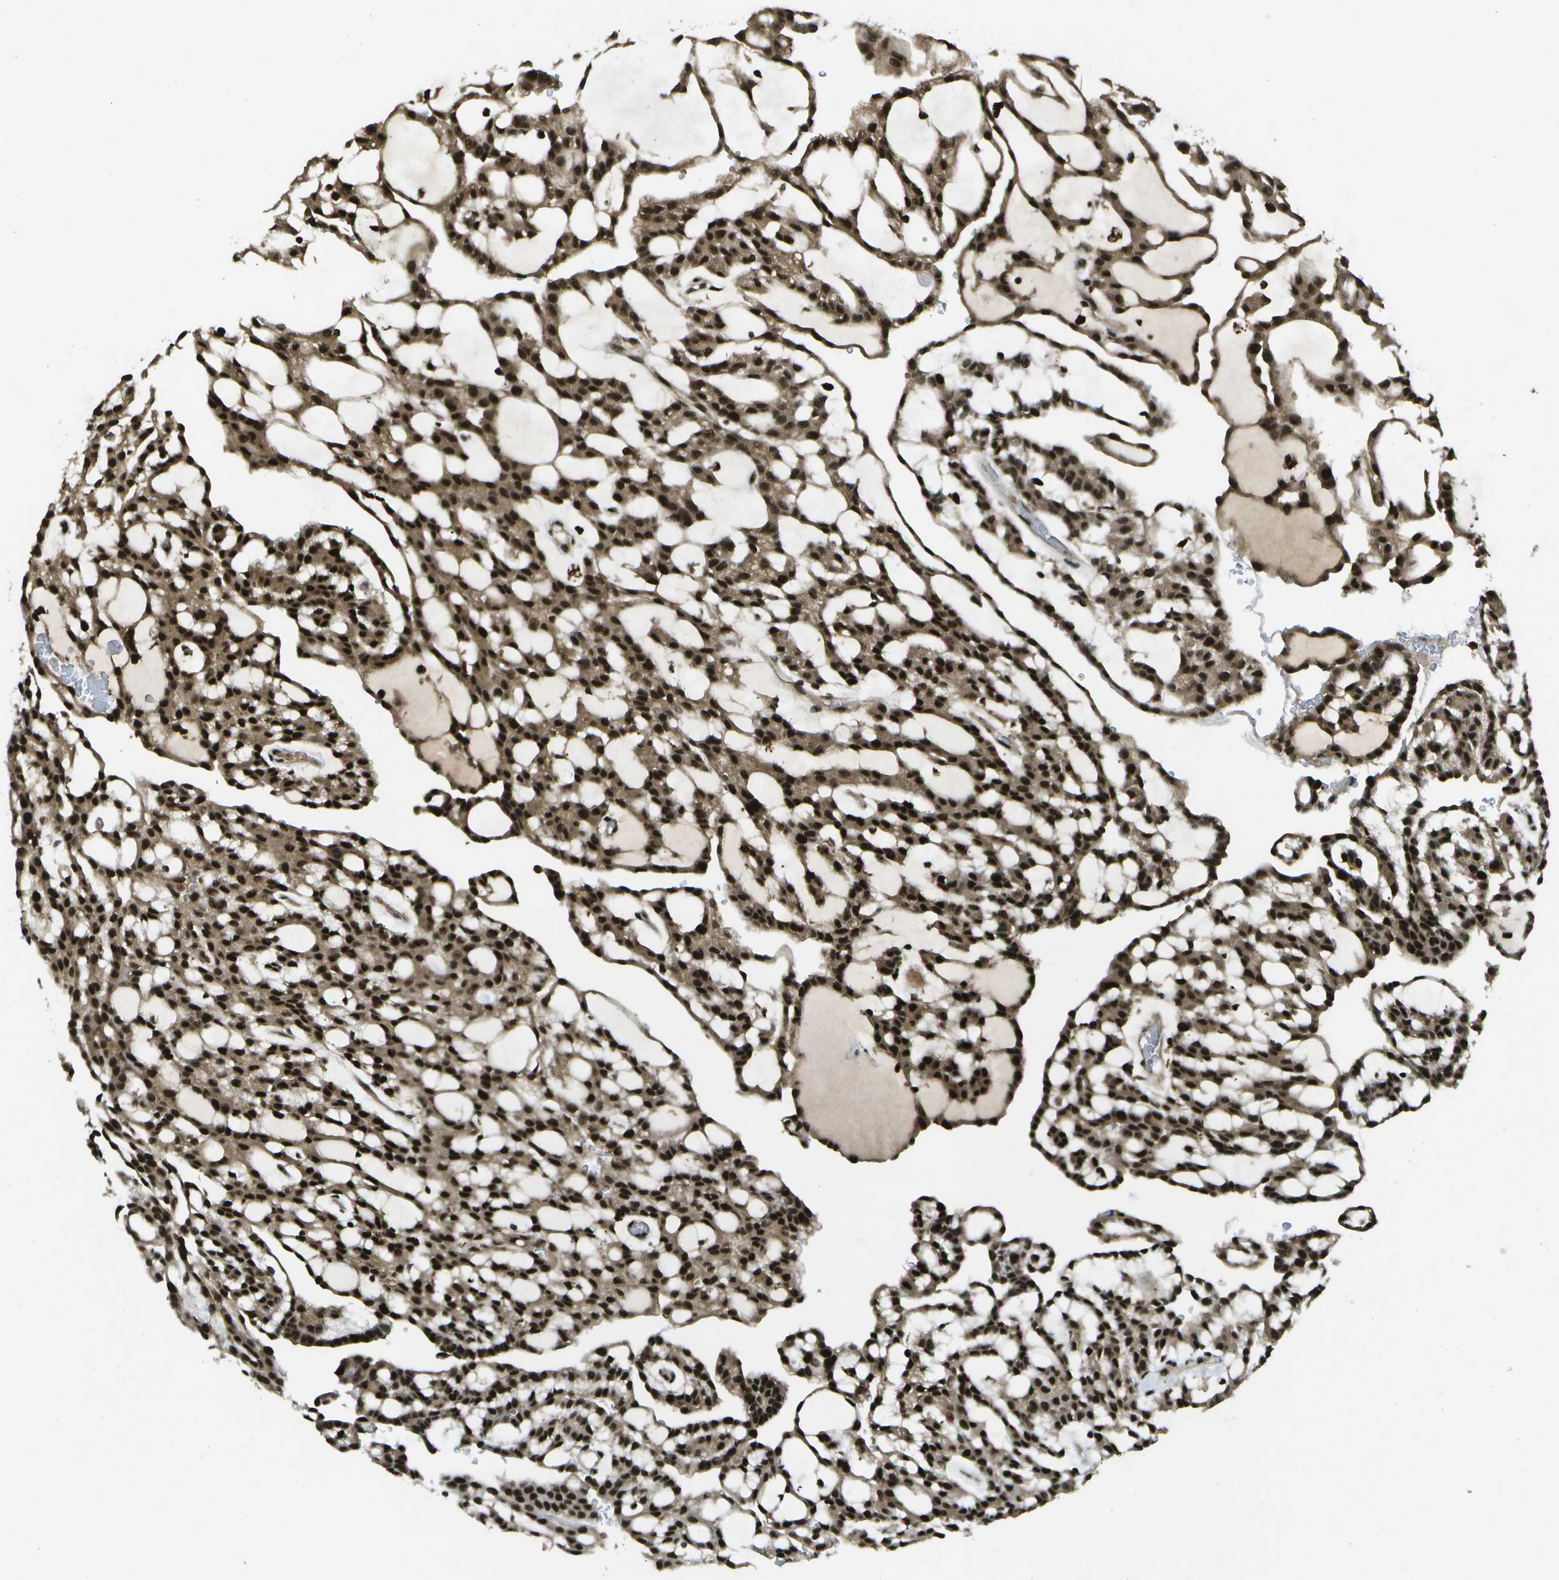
{"staining": {"intensity": "strong", "quantity": ">75%", "location": "cytoplasmic/membranous,nuclear"}, "tissue": "renal cancer", "cell_type": "Tumor cells", "image_type": "cancer", "snomed": [{"axis": "morphology", "description": "Adenocarcinoma, NOS"}, {"axis": "topography", "description": "Kidney"}], "caption": "Brown immunohistochemical staining in human adenocarcinoma (renal) exhibits strong cytoplasmic/membranous and nuclear positivity in about >75% of tumor cells.", "gene": "GANC", "patient": {"sex": "male", "age": 63}}